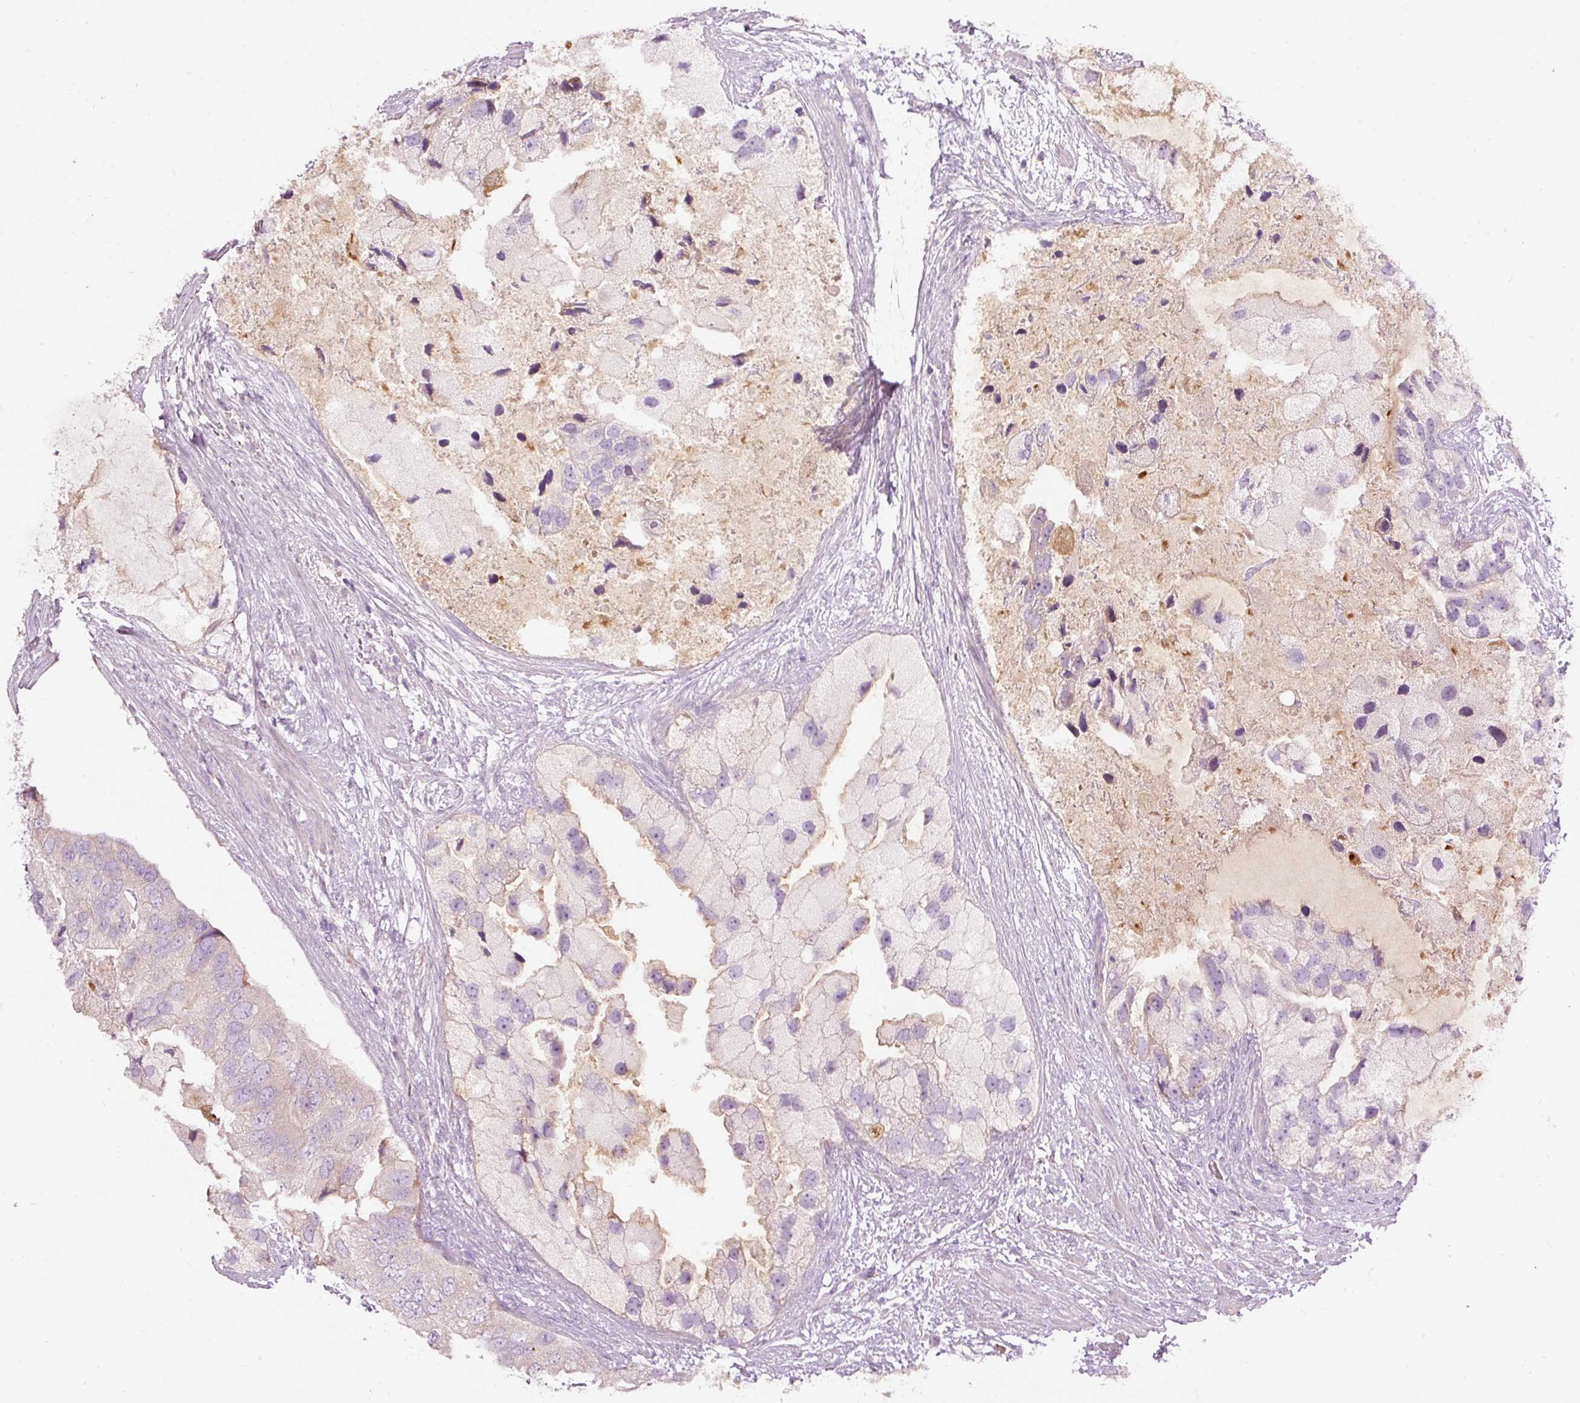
{"staining": {"intensity": "negative", "quantity": "none", "location": "none"}, "tissue": "prostate cancer", "cell_type": "Tumor cells", "image_type": "cancer", "snomed": [{"axis": "morphology", "description": "Adenocarcinoma, High grade"}, {"axis": "topography", "description": "Prostate"}], "caption": "IHC histopathology image of human prostate high-grade adenocarcinoma stained for a protein (brown), which shows no positivity in tumor cells.", "gene": "RSPO2", "patient": {"sex": "male", "age": 62}}